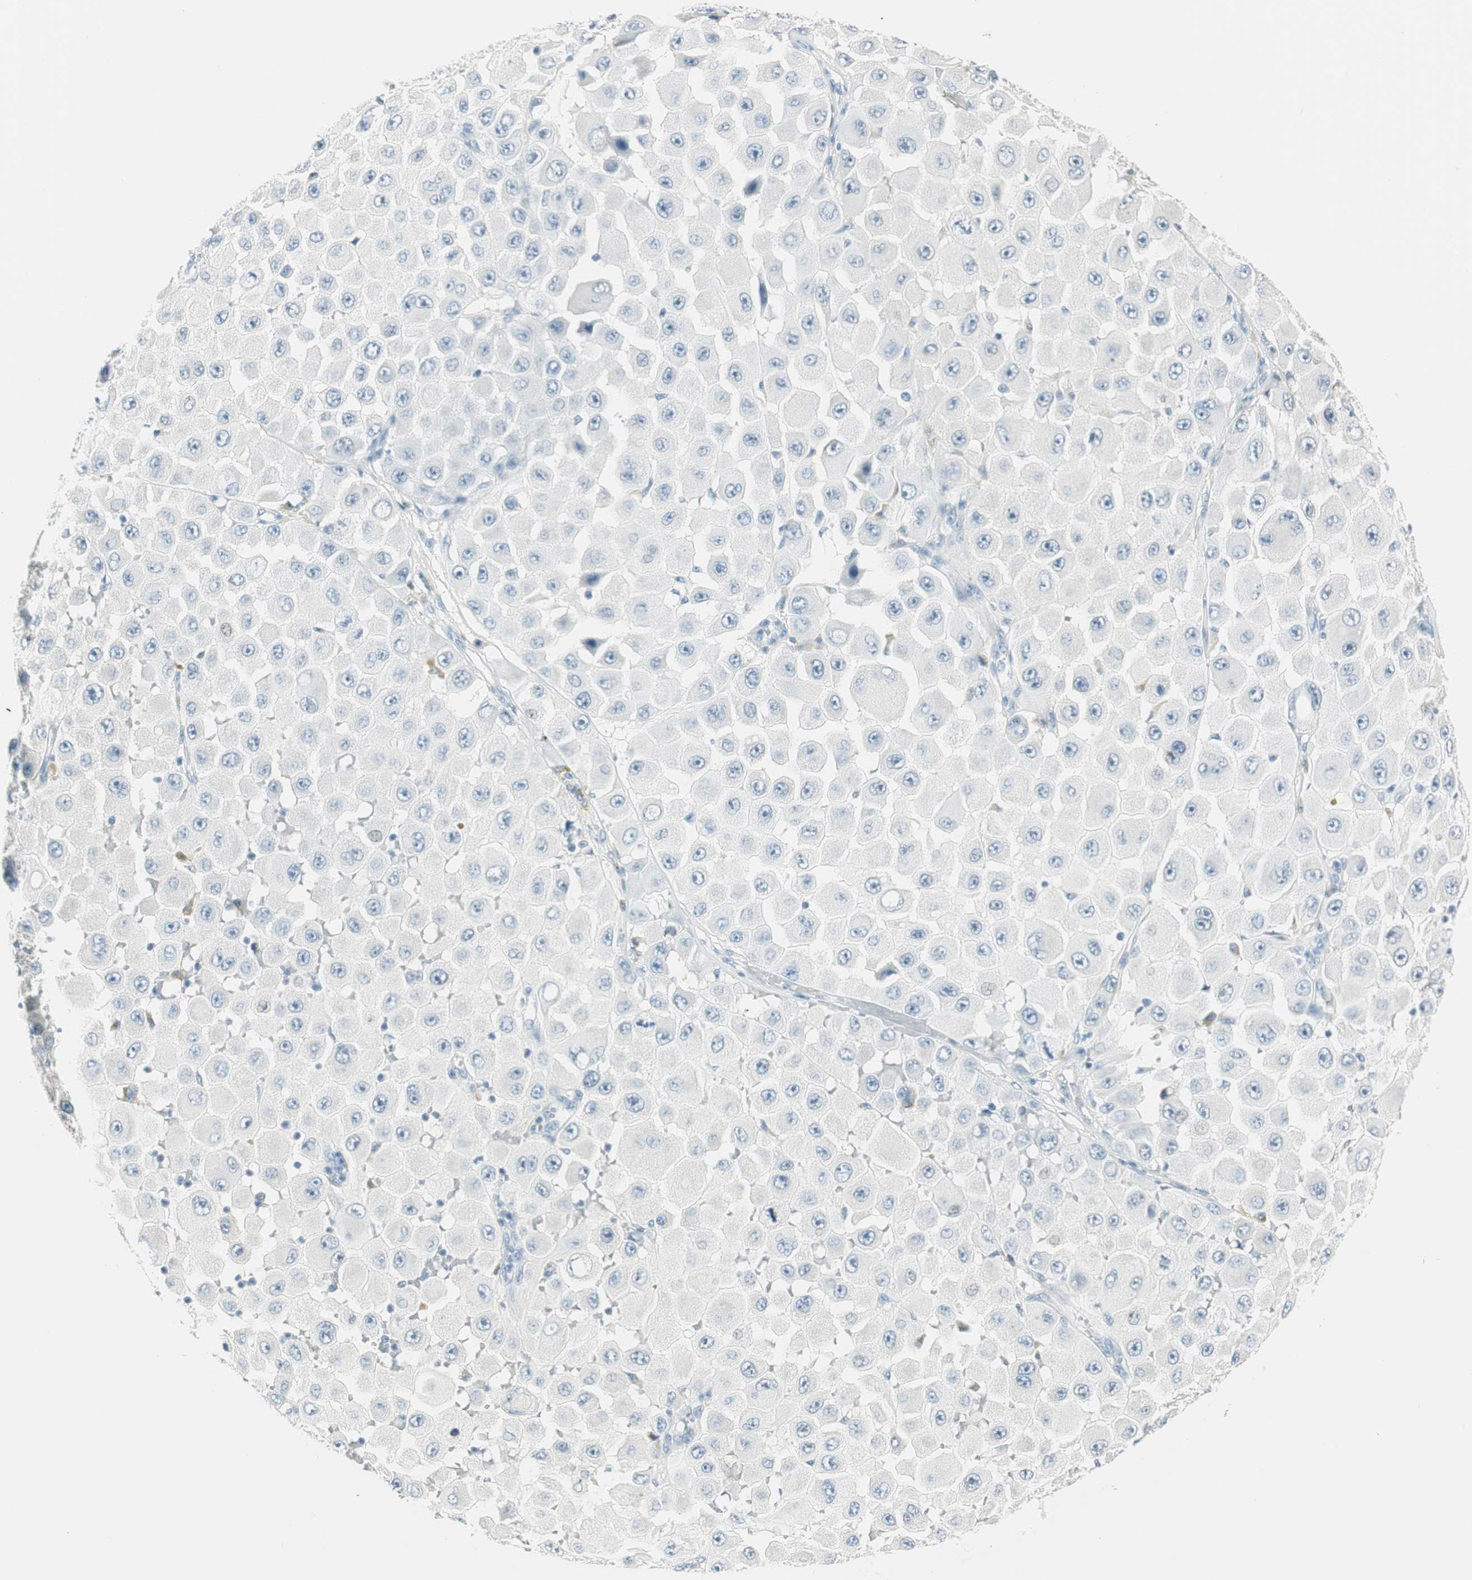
{"staining": {"intensity": "negative", "quantity": "none", "location": "none"}, "tissue": "melanoma", "cell_type": "Tumor cells", "image_type": "cancer", "snomed": [{"axis": "morphology", "description": "Malignant melanoma, NOS"}, {"axis": "topography", "description": "Skin"}], "caption": "An immunohistochemistry (IHC) micrograph of melanoma is shown. There is no staining in tumor cells of melanoma.", "gene": "HOXB13", "patient": {"sex": "female", "age": 81}}